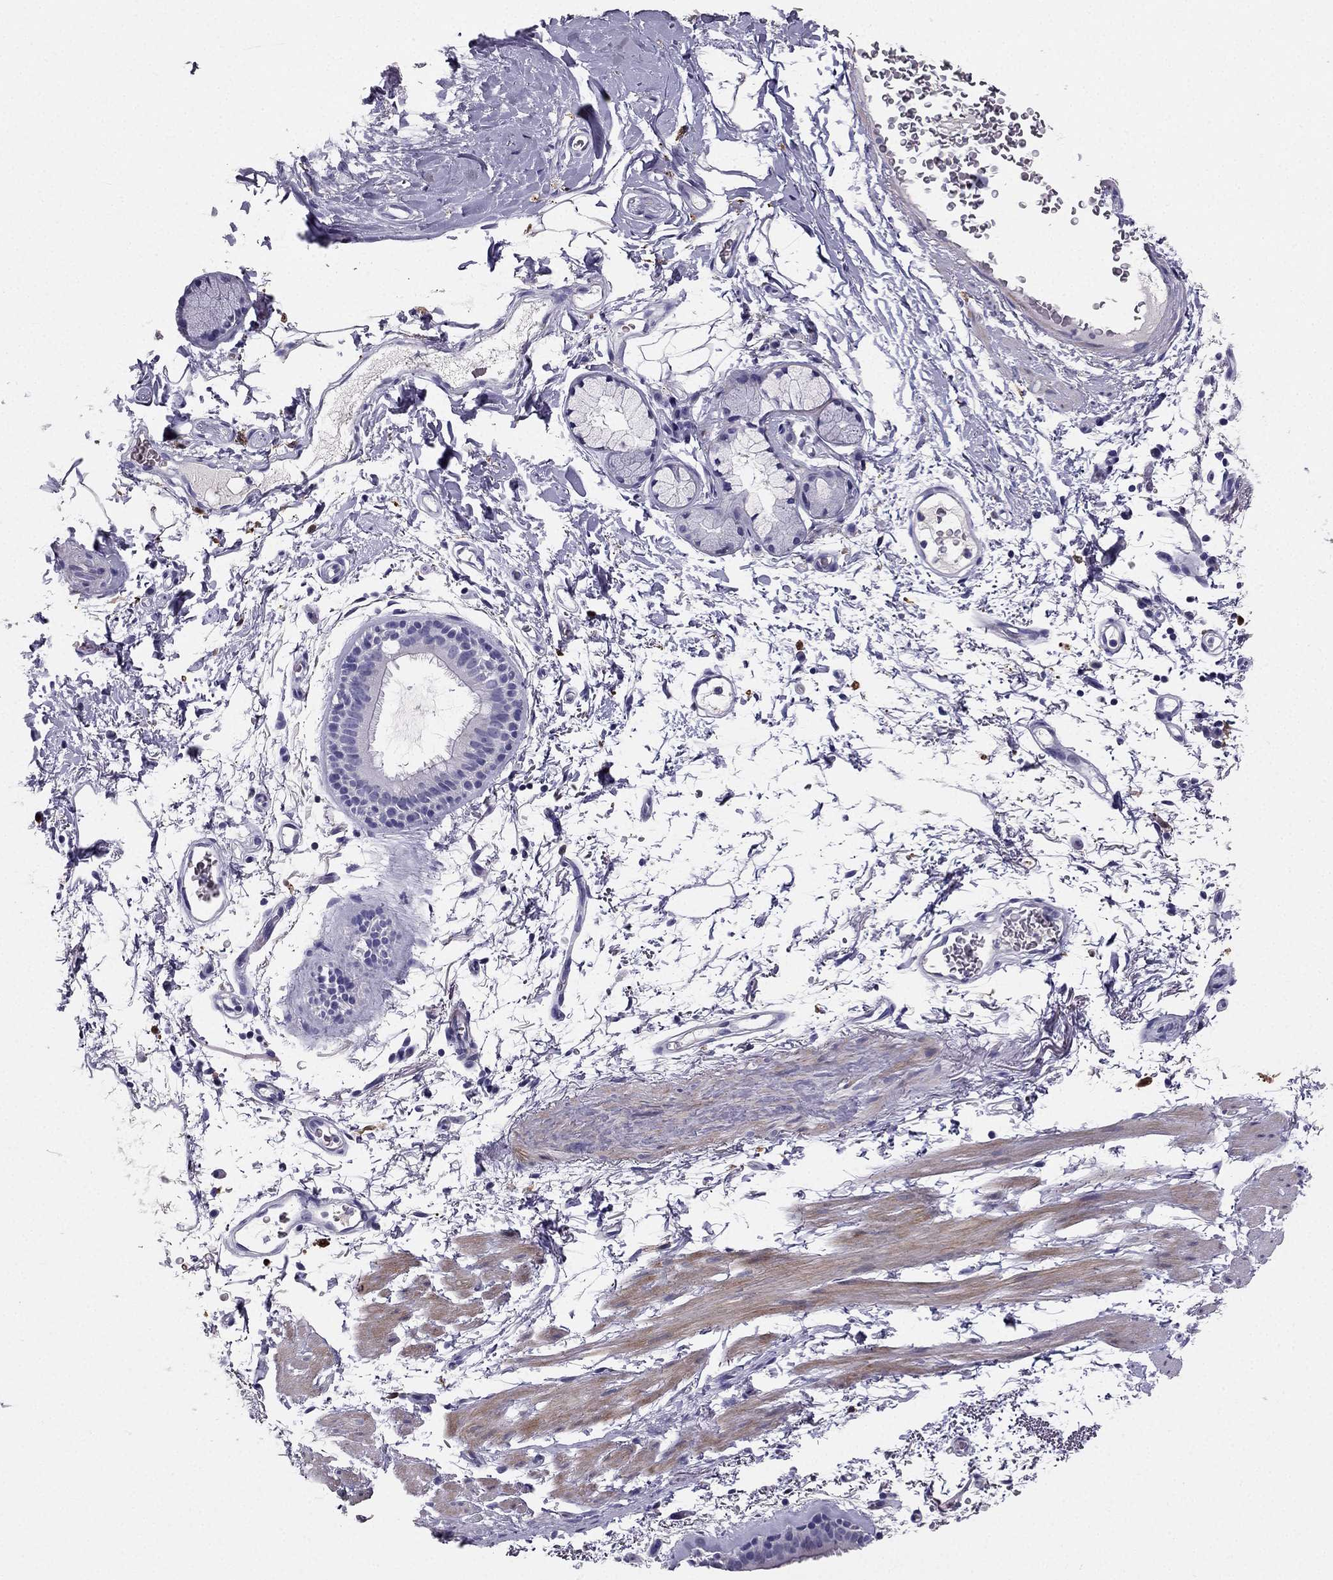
{"staining": {"intensity": "negative", "quantity": "none", "location": "none"}, "tissue": "bronchus", "cell_type": "Respiratory epithelial cells", "image_type": "normal", "snomed": [{"axis": "morphology", "description": "Normal tissue, NOS"}, {"axis": "topography", "description": "Lymph node"}, {"axis": "topography", "description": "Bronchus"}], "caption": "This is a histopathology image of immunohistochemistry staining of benign bronchus, which shows no positivity in respiratory epithelial cells.", "gene": "LMTK3", "patient": {"sex": "female", "age": 70}}